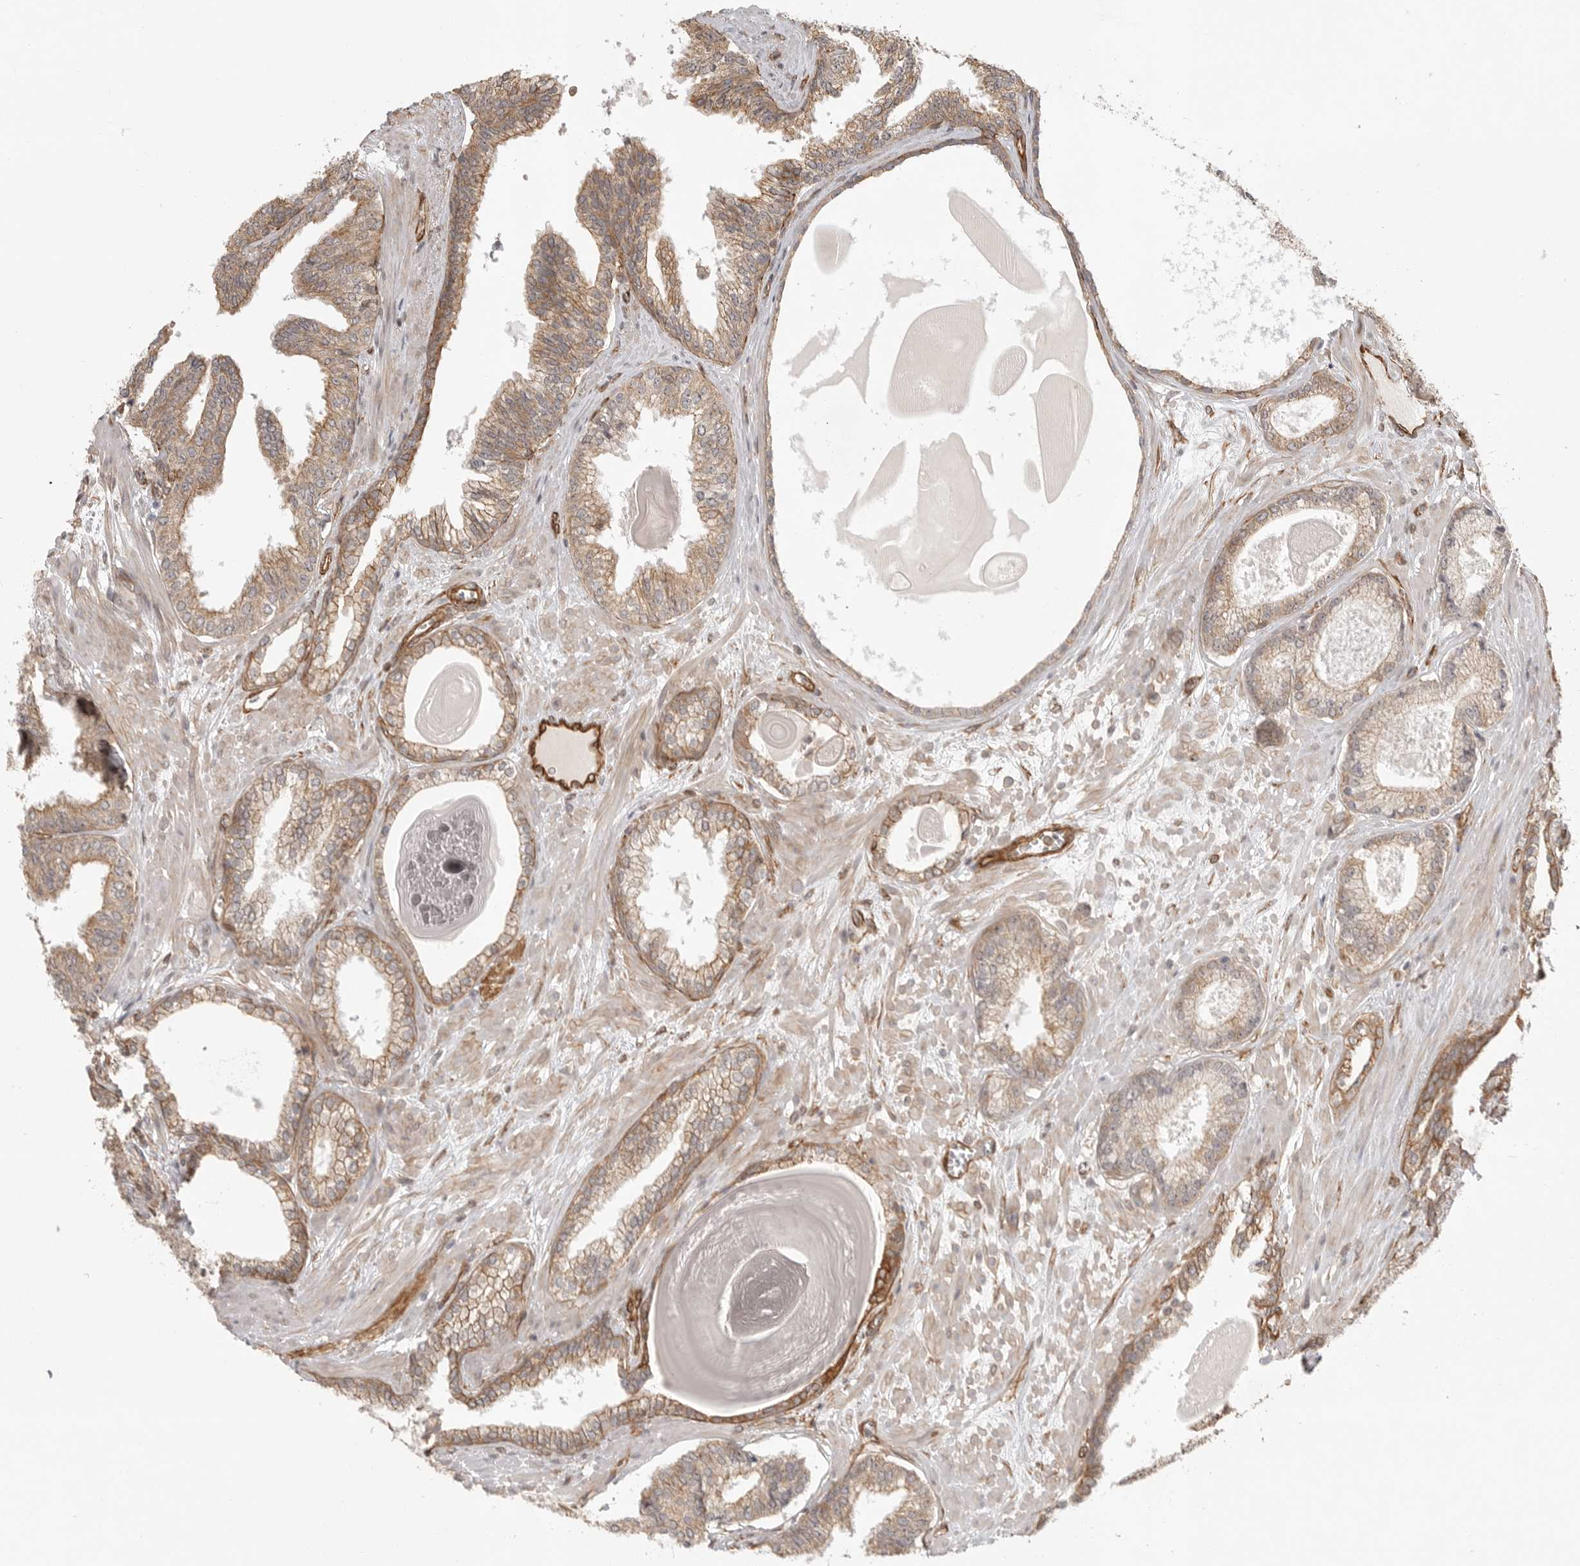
{"staining": {"intensity": "weak", "quantity": ">75%", "location": "cytoplasmic/membranous"}, "tissue": "prostate cancer", "cell_type": "Tumor cells", "image_type": "cancer", "snomed": [{"axis": "morphology", "description": "Adenocarcinoma, Low grade"}, {"axis": "topography", "description": "Prostate"}], "caption": "Prostate cancer (low-grade adenocarcinoma) stained for a protein reveals weak cytoplasmic/membranous positivity in tumor cells.", "gene": "ATOH7", "patient": {"sex": "male", "age": 70}}